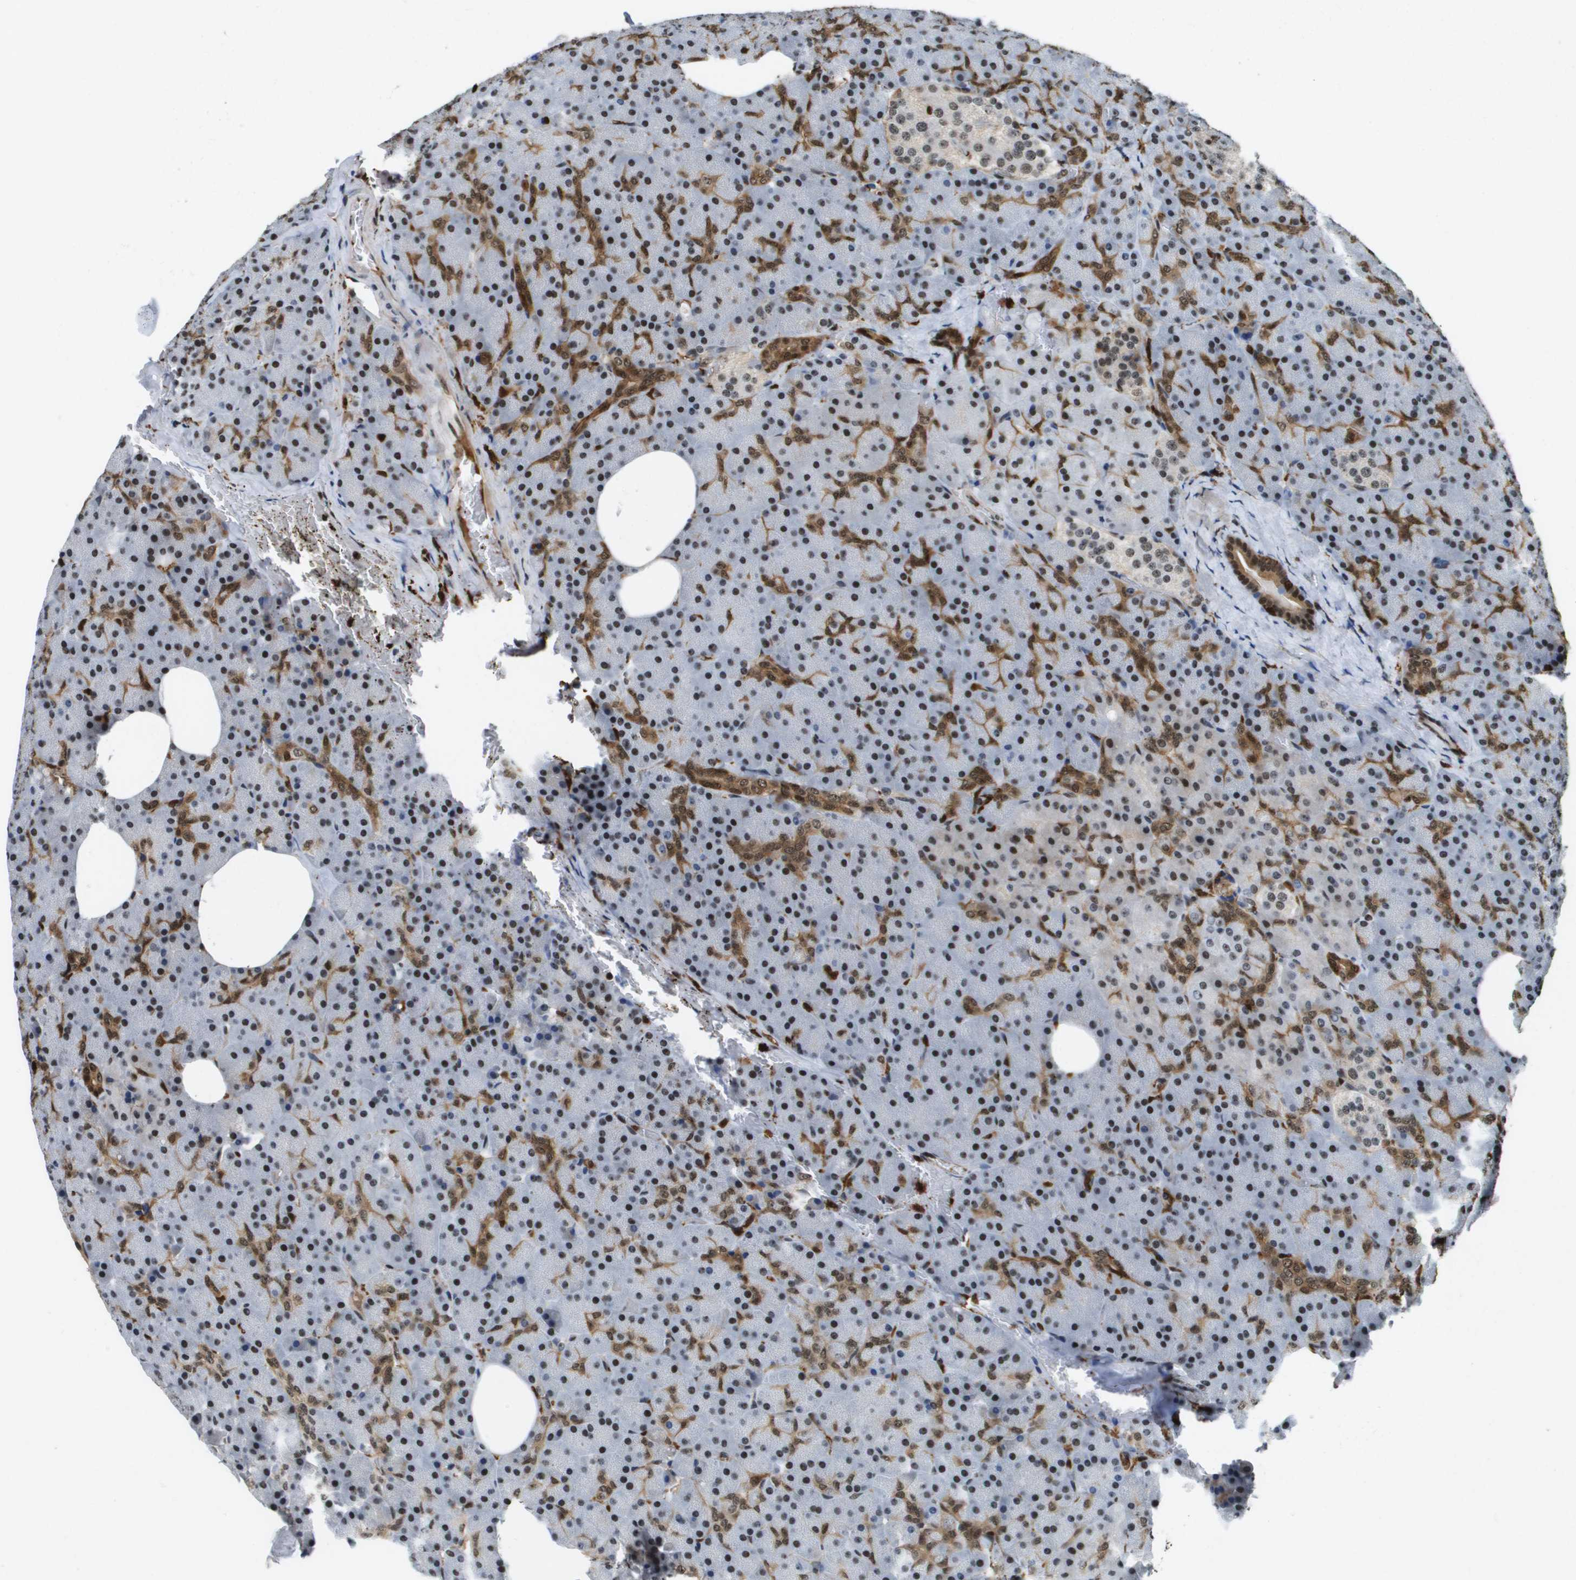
{"staining": {"intensity": "strong", "quantity": ">75%", "location": "nuclear"}, "tissue": "pancreas", "cell_type": "Exocrine glandular cells", "image_type": "normal", "snomed": [{"axis": "morphology", "description": "Normal tissue, NOS"}, {"axis": "topography", "description": "Pancreas"}], "caption": "Protein staining displays strong nuclear staining in about >75% of exocrine glandular cells in normal pancreas.", "gene": "EP400", "patient": {"sex": "female", "age": 35}}